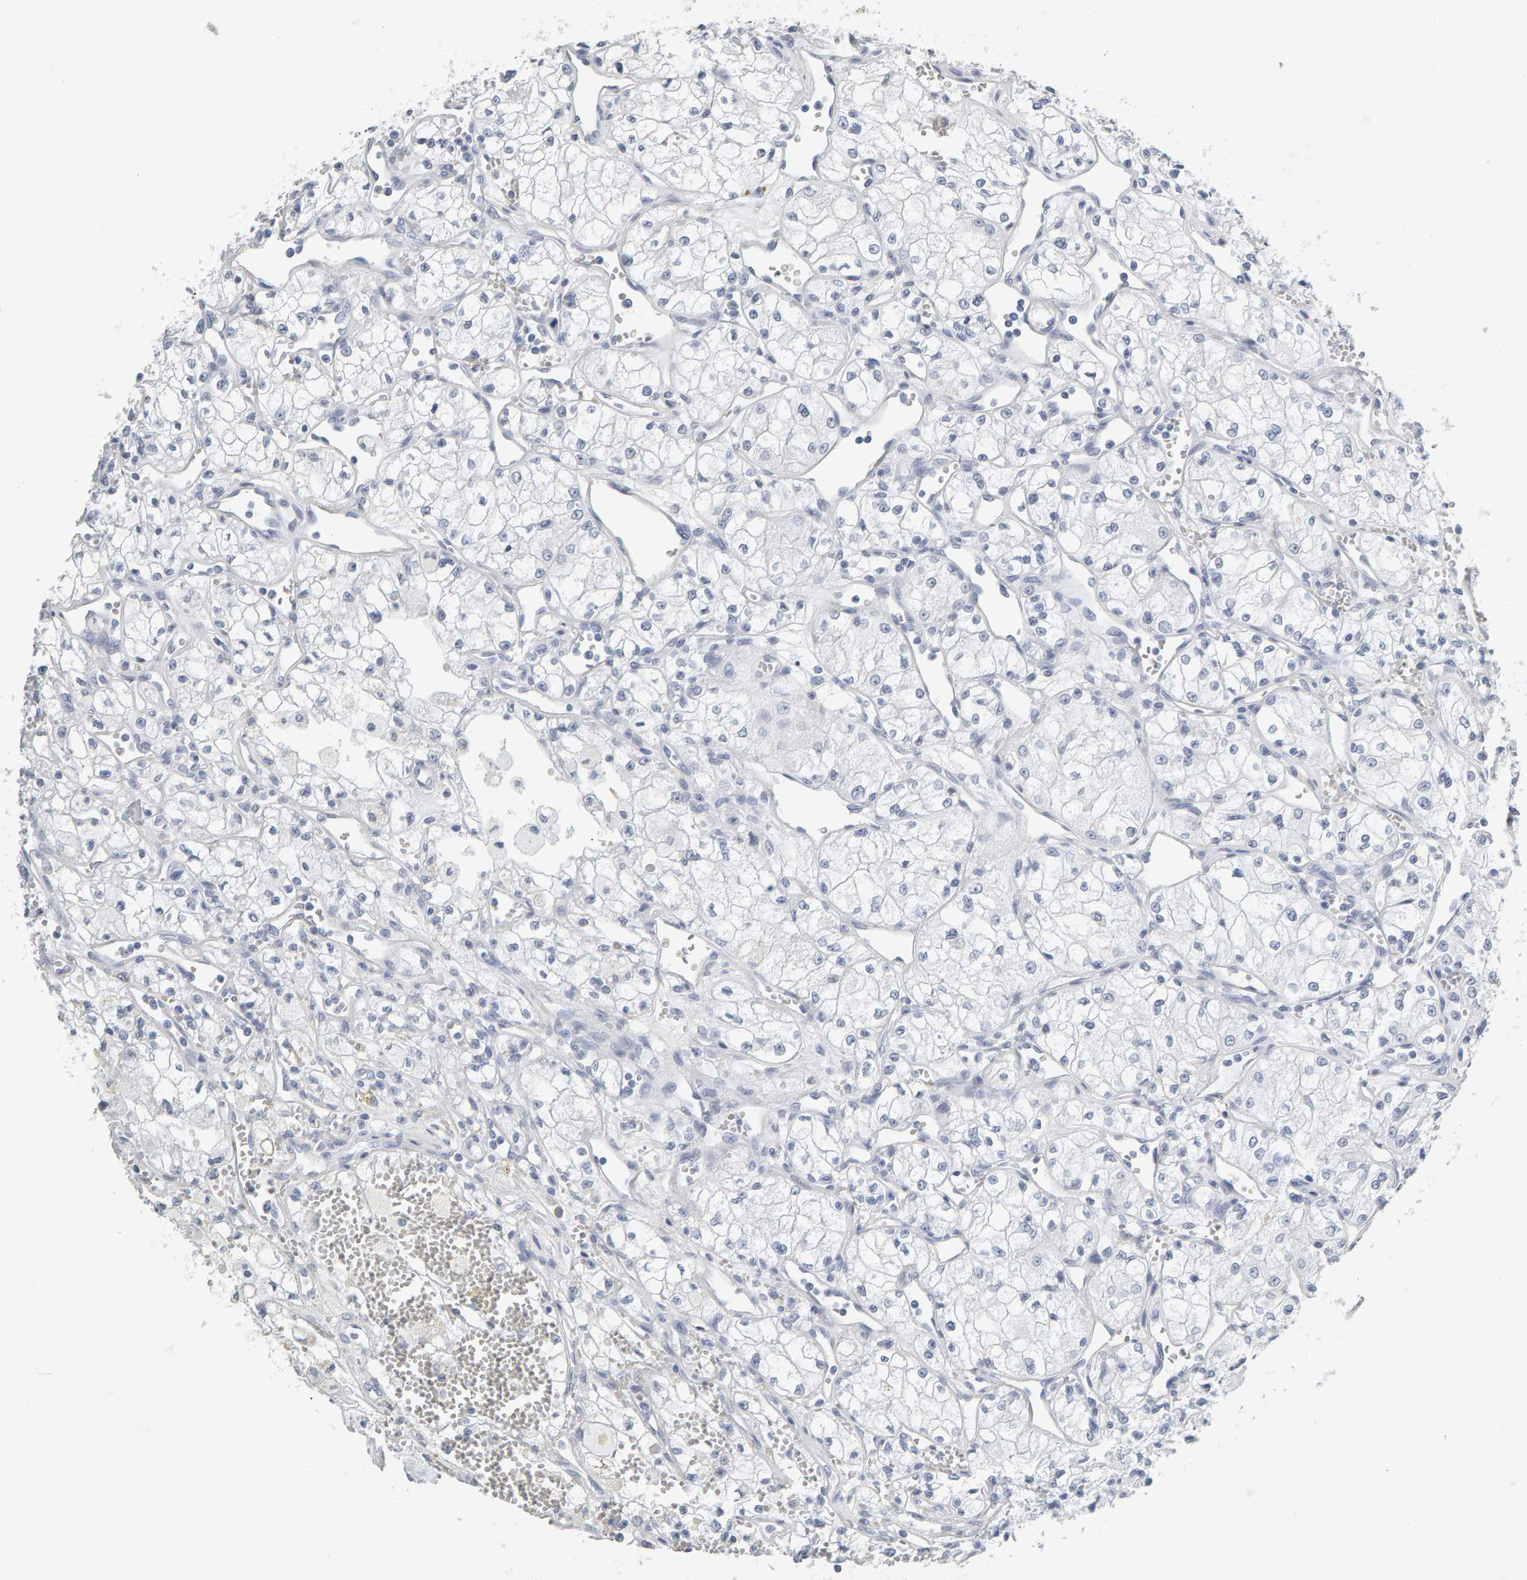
{"staining": {"intensity": "negative", "quantity": "none", "location": "none"}, "tissue": "renal cancer", "cell_type": "Tumor cells", "image_type": "cancer", "snomed": [{"axis": "morphology", "description": "Adenocarcinoma, NOS"}, {"axis": "topography", "description": "Kidney"}], "caption": "Immunohistochemistry image of renal adenocarcinoma stained for a protein (brown), which demonstrates no expression in tumor cells. (DAB (3,3'-diaminobenzidine) immunohistochemistry with hematoxylin counter stain).", "gene": "SPACA3", "patient": {"sex": "male", "age": 59}}